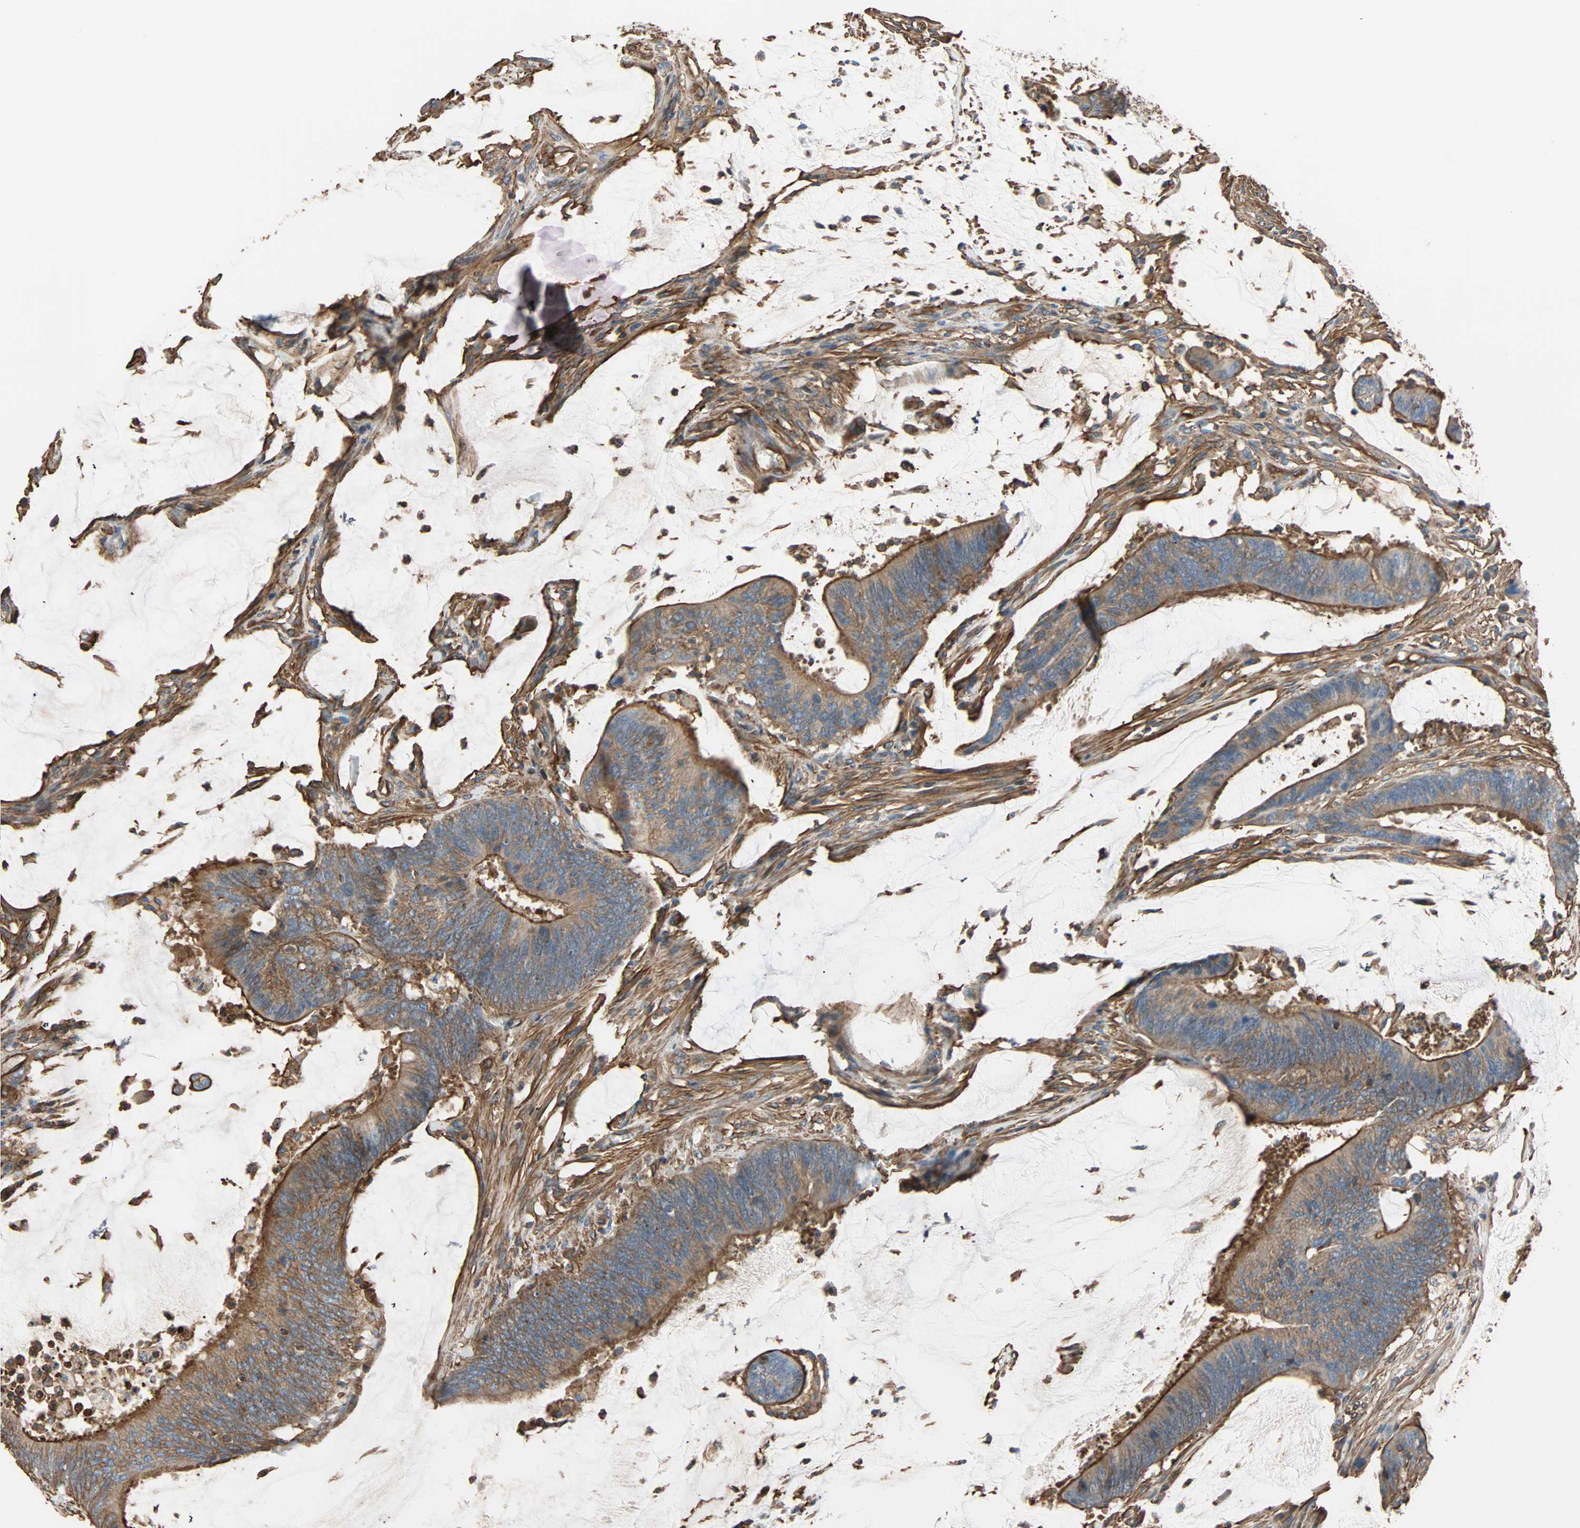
{"staining": {"intensity": "moderate", "quantity": ">75%", "location": "cytoplasmic/membranous"}, "tissue": "colorectal cancer", "cell_type": "Tumor cells", "image_type": "cancer", "snomed": [{"axis": "morphology", "description": "Adenocarcinoma, NOS"}, {"axis": "topography", "description": "Rectum"}], "caption": "Adenocarcinoma (colorectal) stained with a brown dye exhibits moderate cytoplasmic/membranous positive positivity in approximately >75% of tumor cells.", "gene": "GALNT10", "patient": {"sex": "female", "age": 66}}